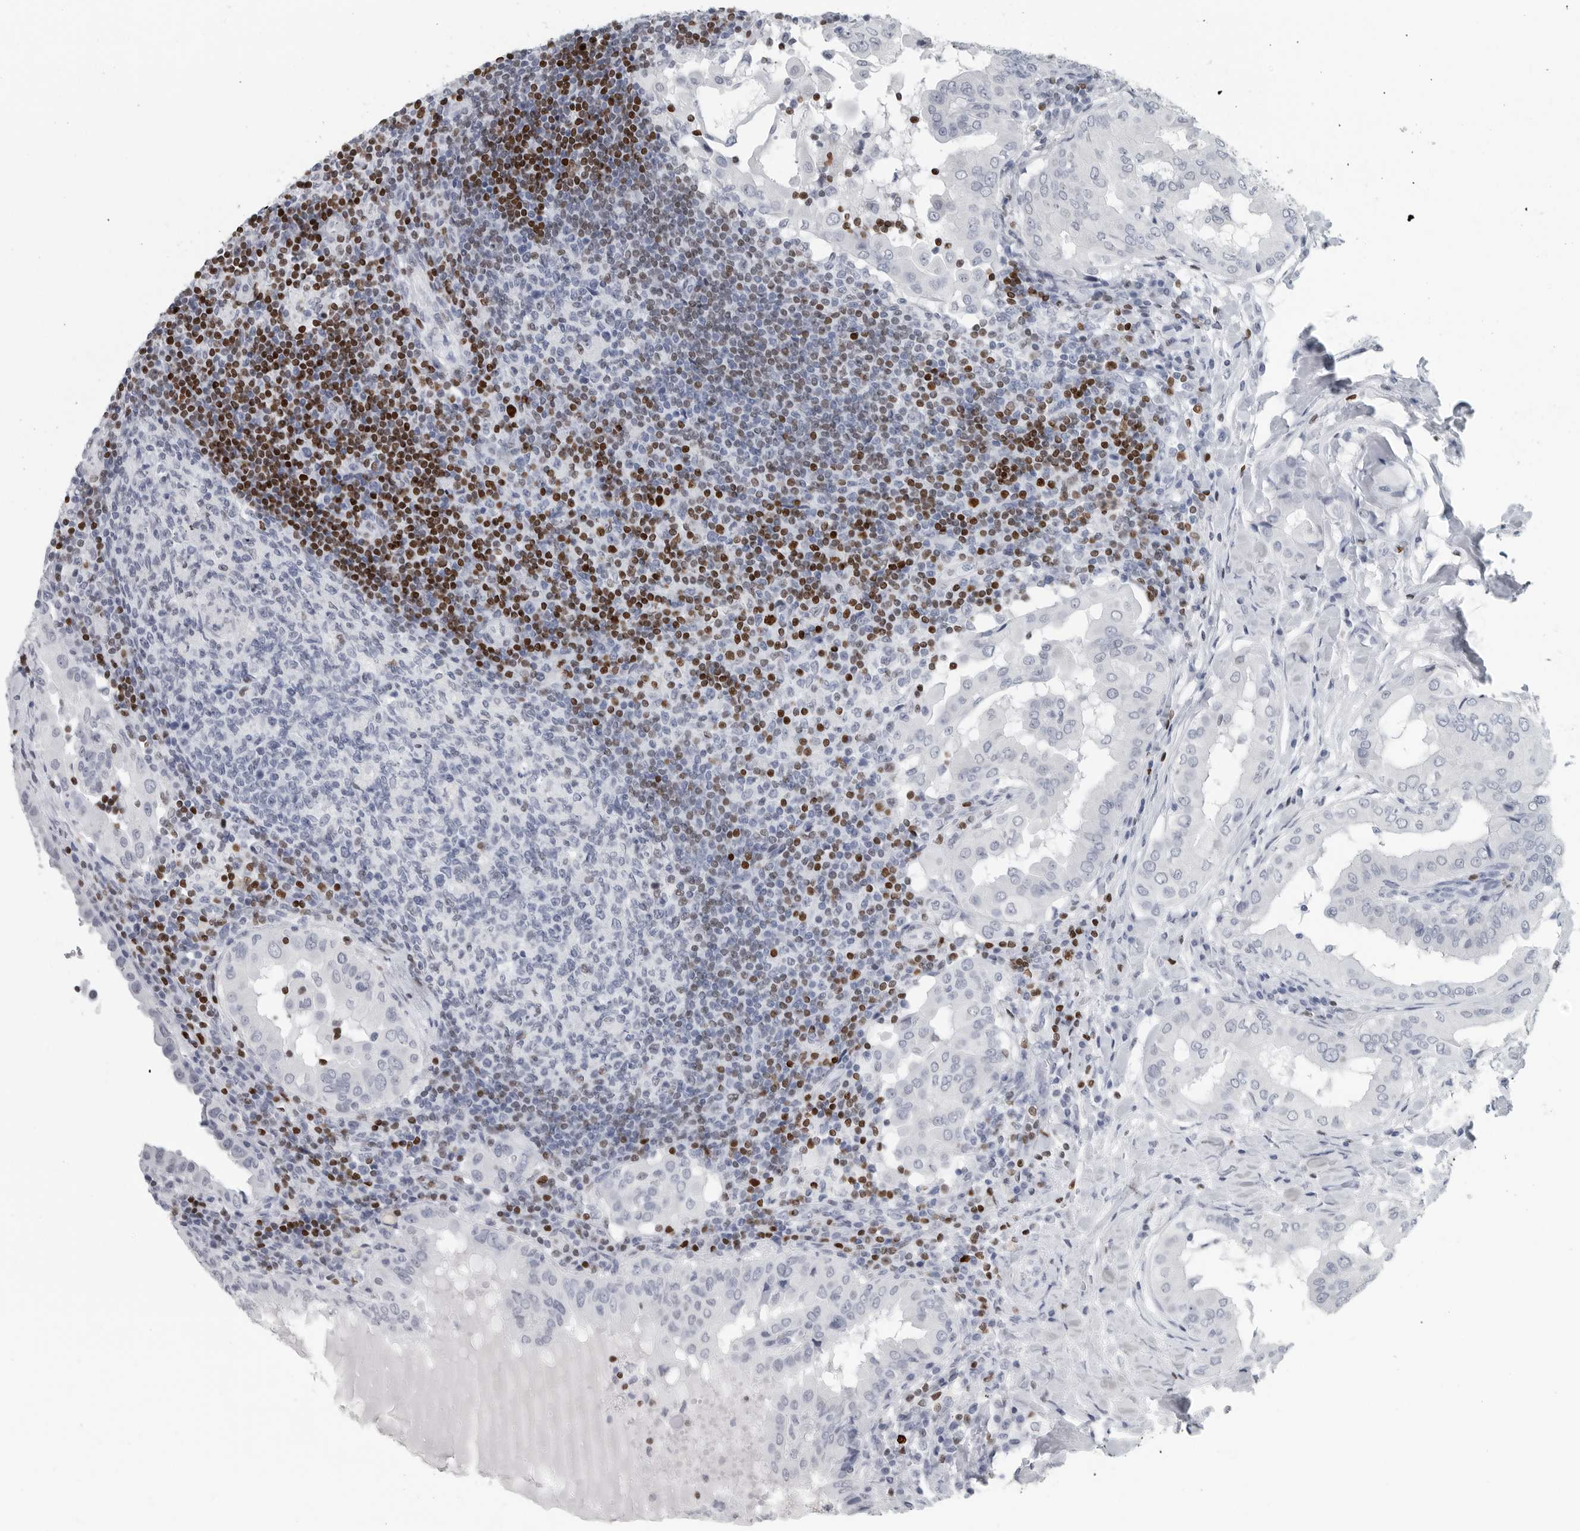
{"staining": {"intensity": "negative", "quantity": "none", "location": "none"}, "tissue": "thyroid cancer", "cell_type": "Tumor cells", "image_type": "cancer", "snomed": [{"axis": "morphology", "description": "Papillary adenocarcinoma, NOS"}, {"axis": "topography", "description": "Thyroid gland"}], "caption": "This image is of papillary adenocarcinoma (thyroid) stained with IHC to label a protein in brown with the nuclei are counter-stained blue. There is no positivity in tumor cells.", "gene": "SATB2", "patient": {"sex": "male", "age": 33}}